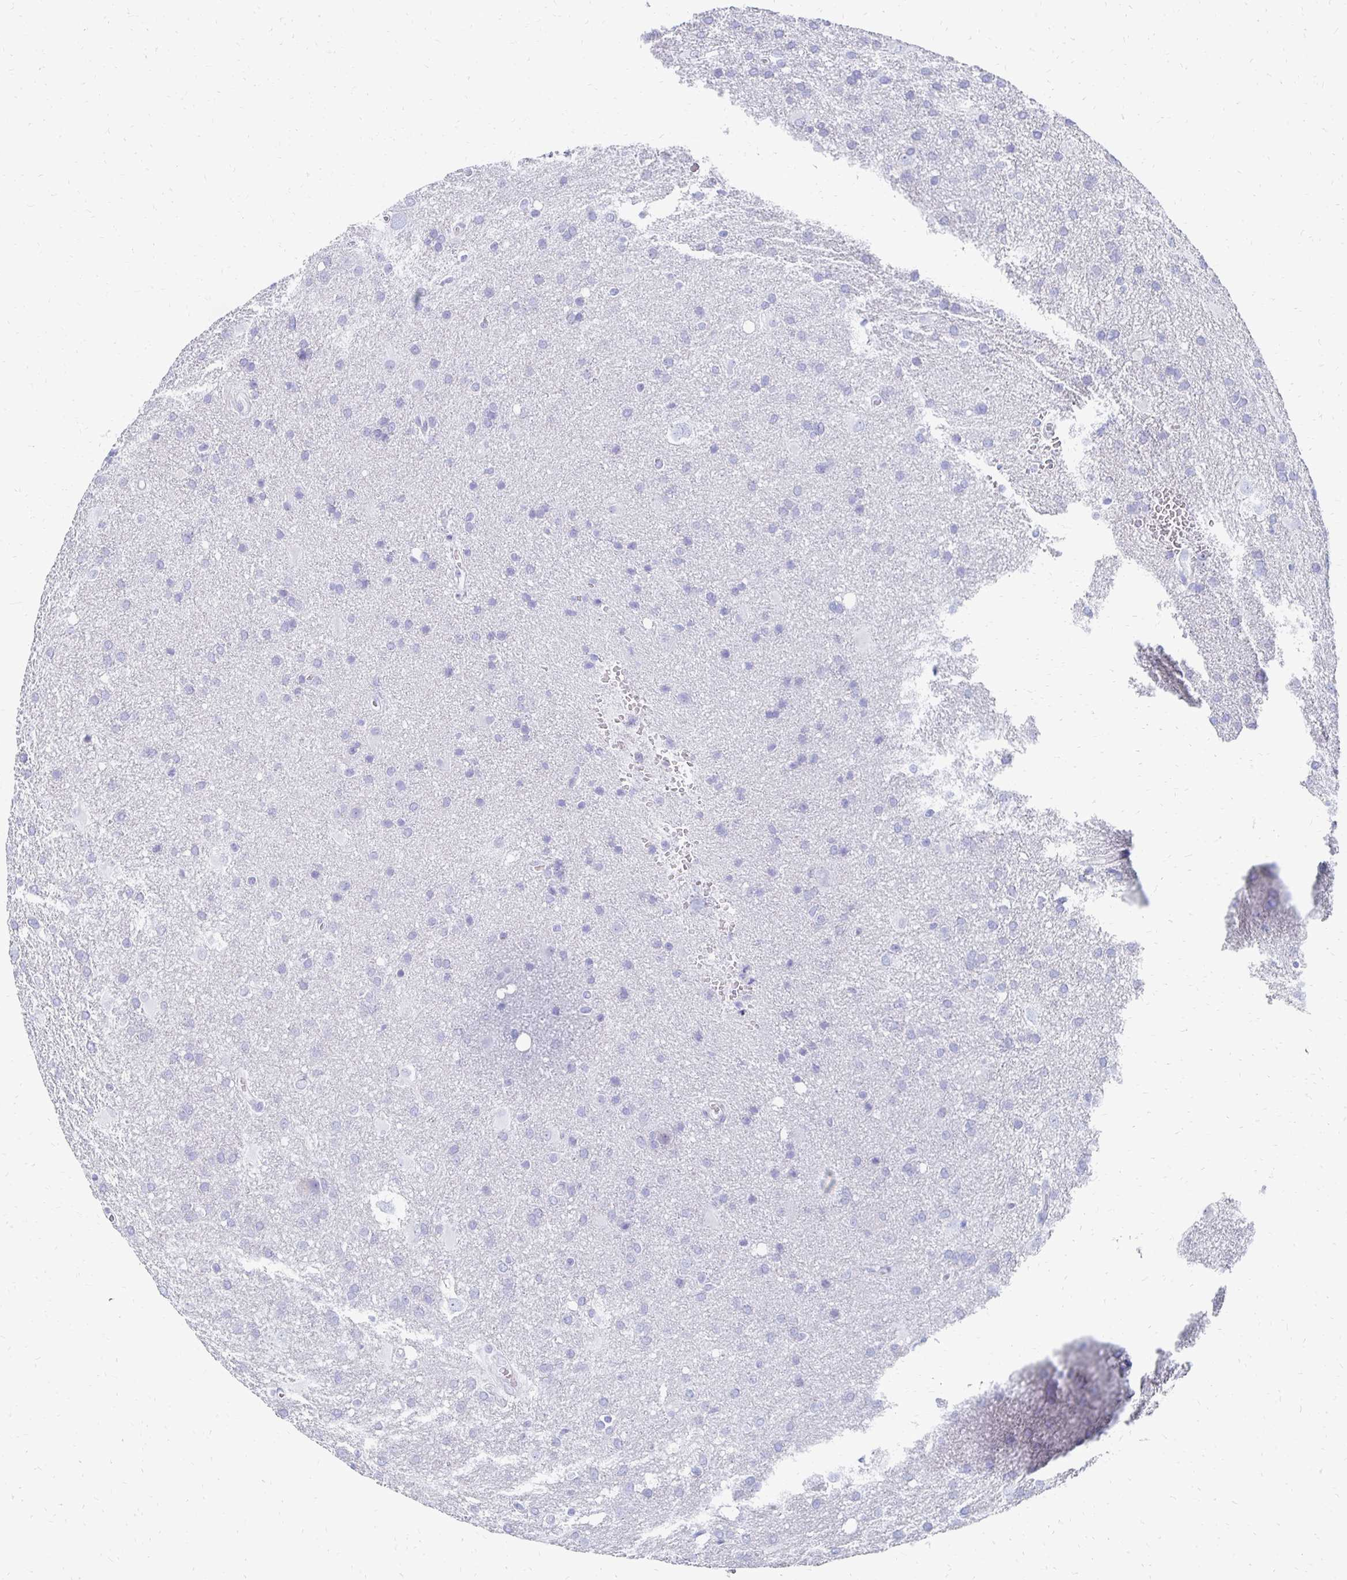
{"staining": {"intensity": "negative", "quantity": "none", "location": "none"}, "tissue": "glioma", "cell_type": "Tumor cells", "image_type": "cancer", "snomed": [{"axis": "morphology", "description": "Glioma, malignant, Low grade"}, {"axis": "topography", "description": "Brain"}], "caption": "This is a photomicrograph of immunohistochemistry (IHC) staining of glioma, which shows no expression in tumor cells.", "gene": "SYCP3", "patient": {"sex": "male", "age": 66}}